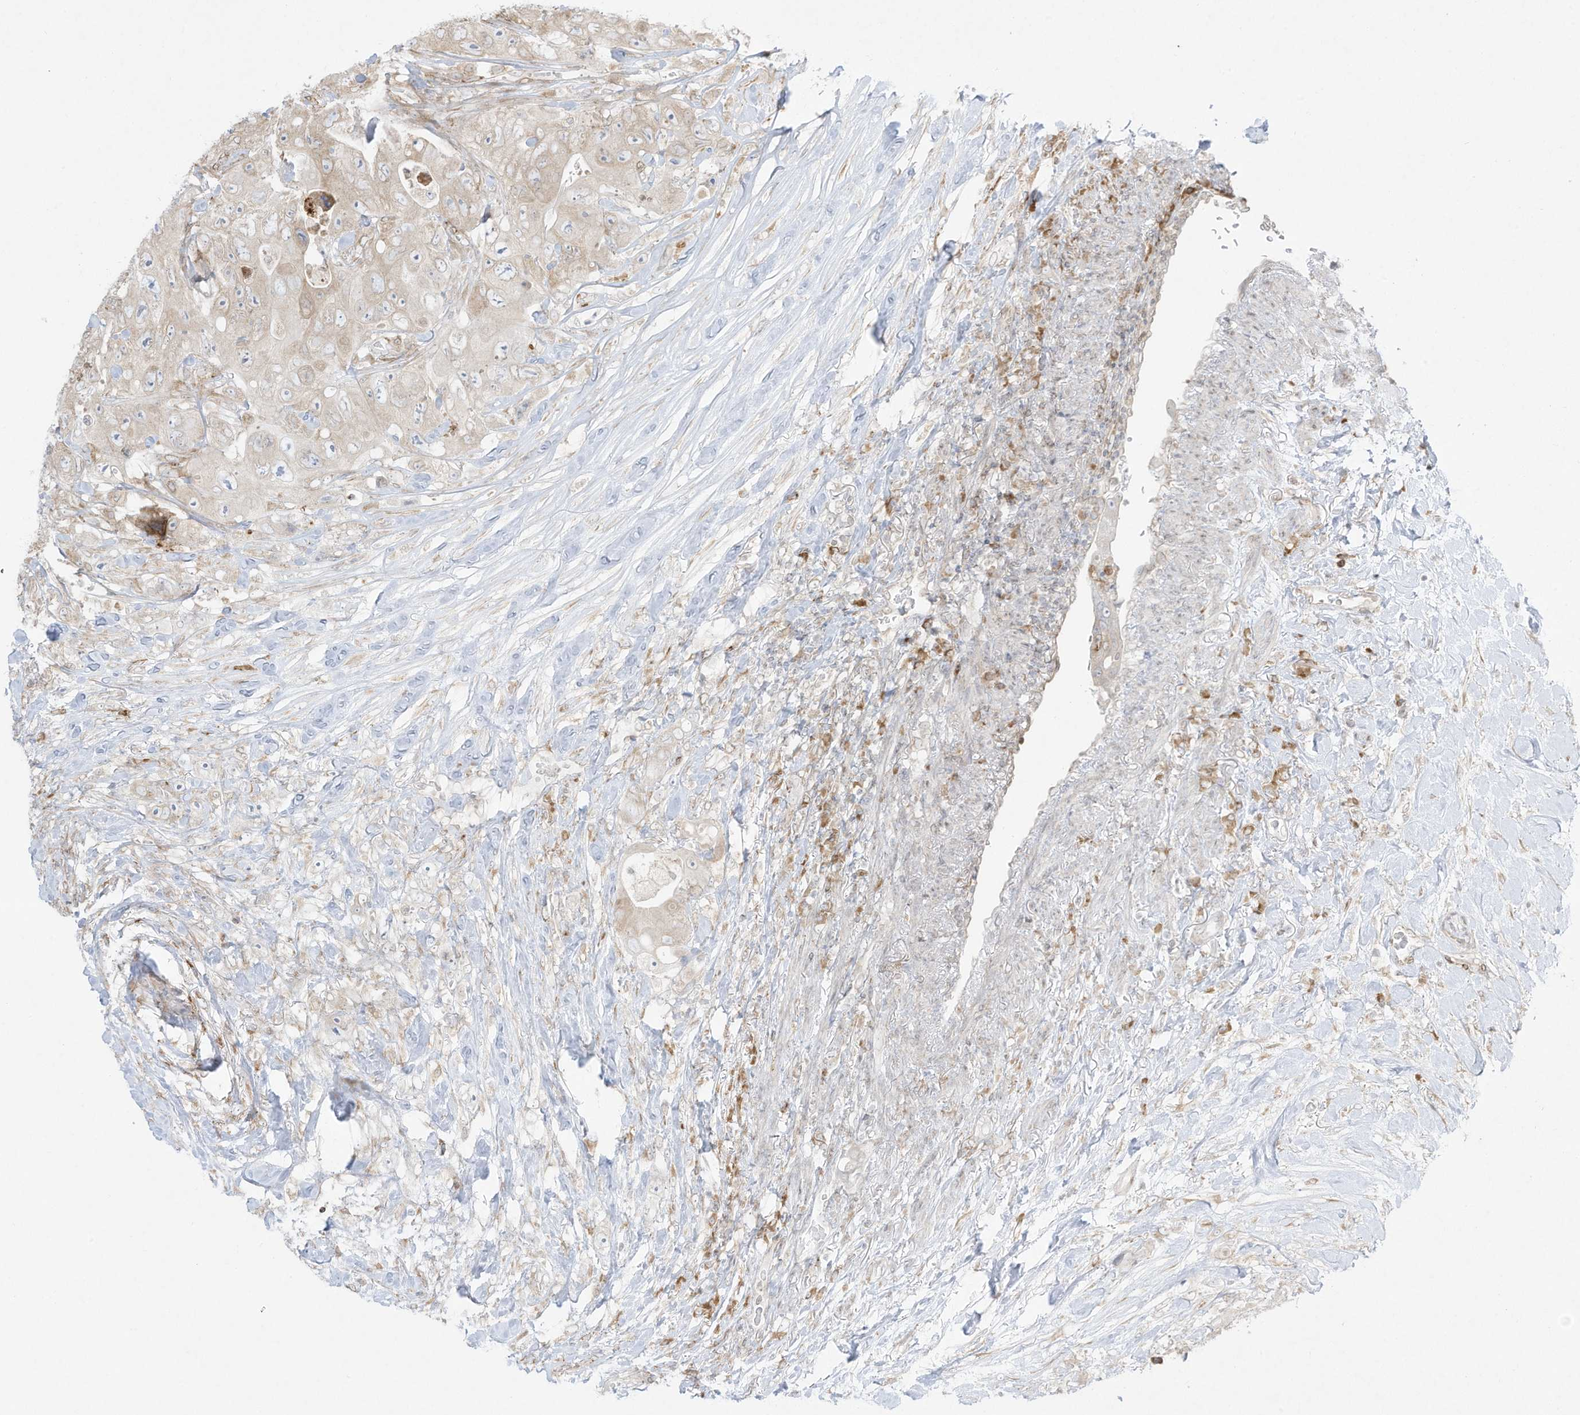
{"staining": {"intensity": "weak", "quantity": "25%-75%", "location": "cytoplasmic/membranous"}, "tissue": "colorectal cancer", "cell_type": "Tumor cells", "image_type": "cancer", "snomed": [{"axis": "morphology", "description": "Adenocarcinoma, NOS"}, {"axis": "topography", "description": "Colon"}], "caption": "High-power microscopy captured an immunohistochemistry (IHC) micrograph of colorectal adenocarcinoma, revealing weak cytoplasmic/membranous positivity in about 25%-75% of tumor cells. The staining was performed using DAB (3,3'-diaminobenzidine) to visualize the protein expression in brown, while the nuclei were stained in blue with hematoxylin (Magnification: 20x).", "gene": "PTK6", "patient": {"sex": "female", "age": 46}}